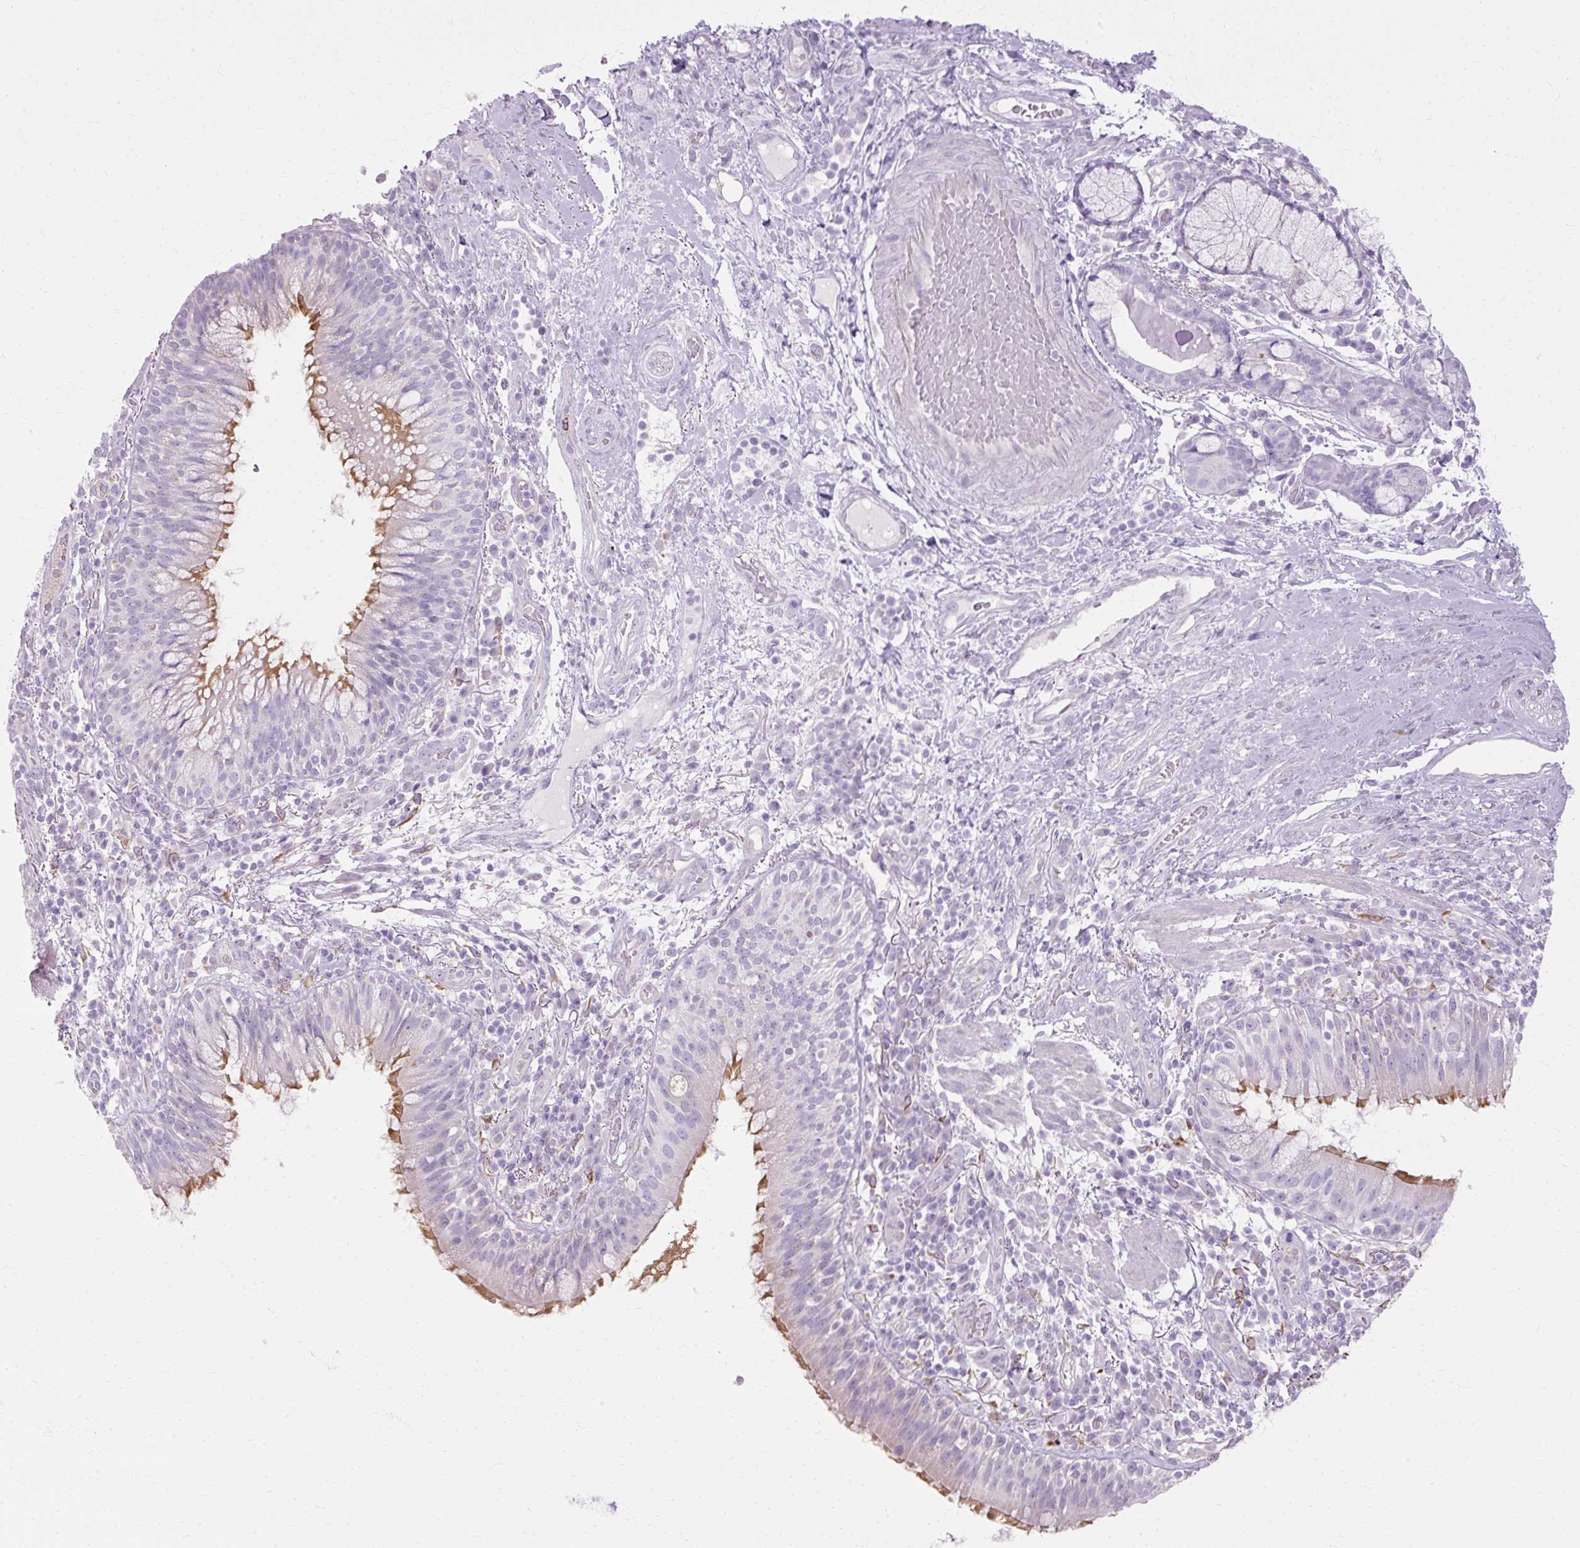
{"staining": {"intensity": "moderate", "quantity": "25%-75%", "location": "cytoplasmic/membranous"}, "tissue": "bronchus", "cell_type": "Respiratory epithelial cells", "image_type": "normal", "snomed": [{"axis": "morphology", "description": "Normal tissue, NOS"}, {"axis": "topography", "description": "Cartilage tissue"}, {"axis": "topography", "description": "Bronchus"}], "caption": "Immunohistochemistry (IHC) (DAB (3,3'-diaminobenzidine)) staining of unremarkable bronchus shows moderate cytoplasmic/membranous protein expression in about 25%-75% of respiratory epithelial cells. The staining was performed using DAB (3,3'-diaminobenzidine), with brown indicating positive protein expression. Nuclei are stained blue with hematoxylin.", "gene": "HSD11B1", "patient": {"sex": "male", "age": 56}}